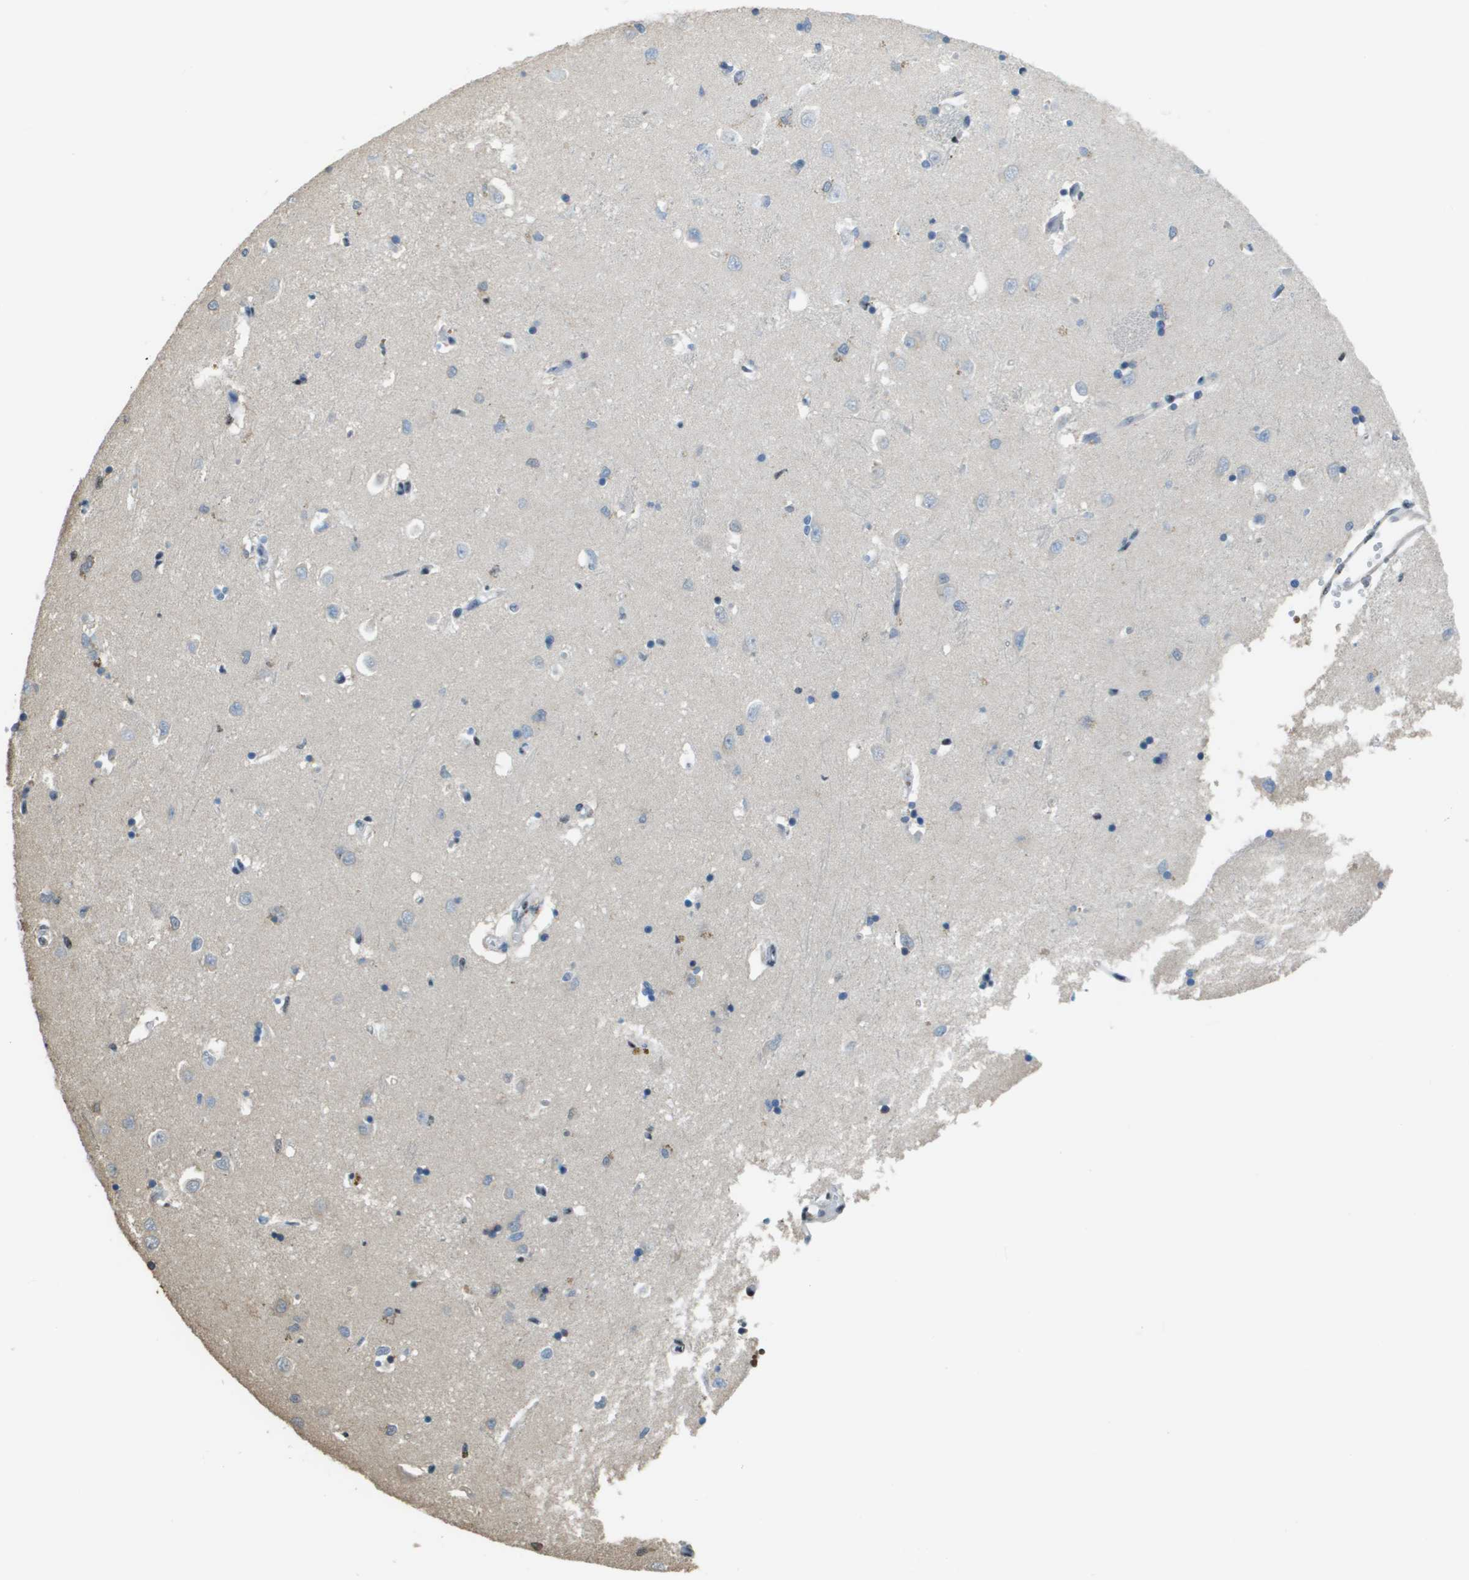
{"staining": {"intensity": "weak", "quantity": "<25%", "location": "nuclear"}, "tissue": "caudate", "cell_type": "Glial cells", "image_type": "normal", "snomed": [{"axis": "morphology", "description": "Normal tissue, NOS"}, {"axis": "topography", "description": "Lateral ventricle wall"}], "caption": "This is an immunohistochemistry micrograph of unremarkable human caudate. There is no expression in glial cells.", "gene": "SP100", "patient": {"sex": "female", "age": 19}}